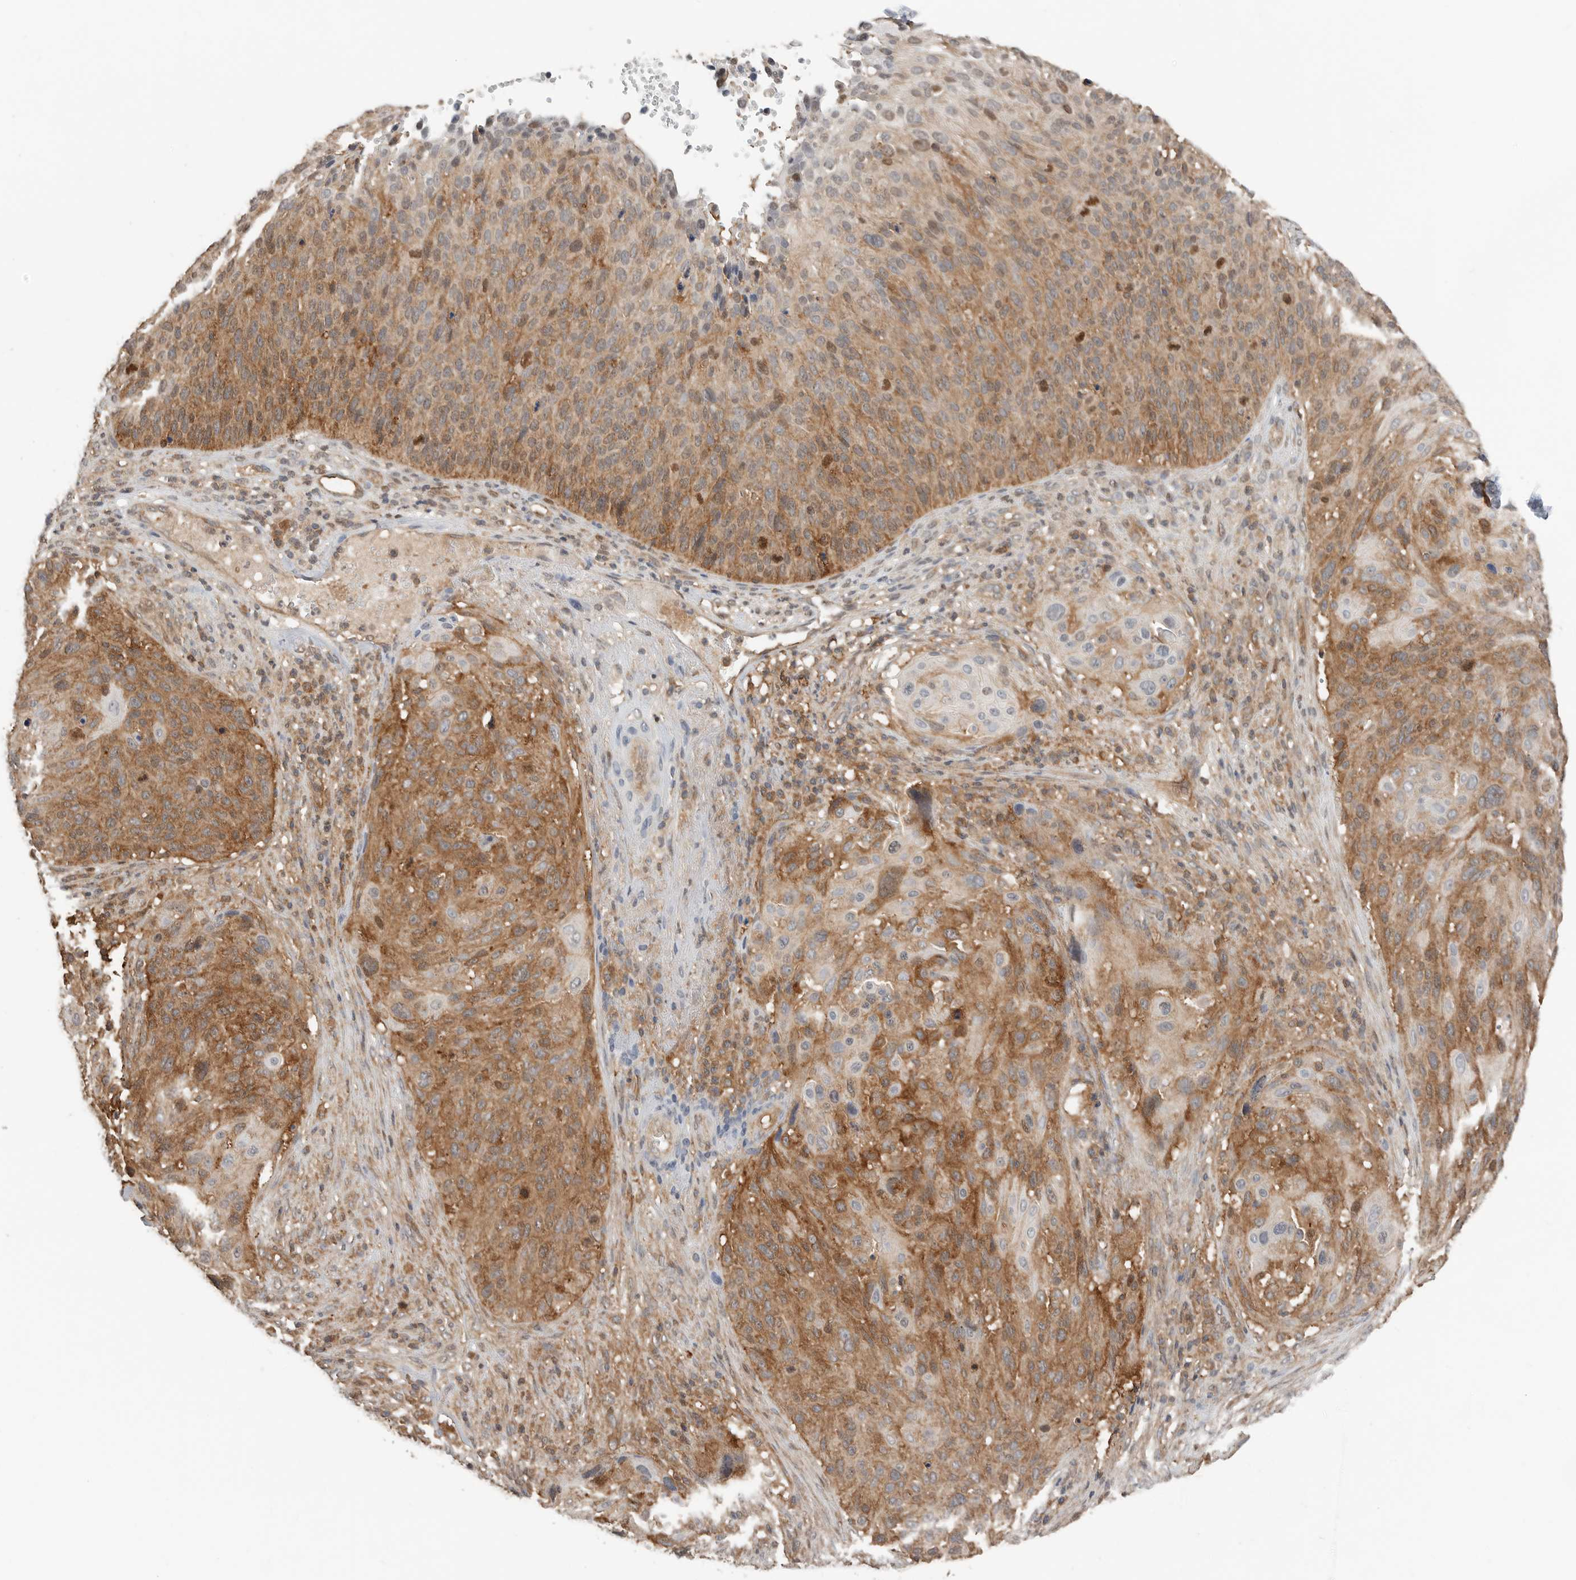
{"staining": {"intensity": "moderate", "quantity": "25%-75%", "location": "cytoplasmic/membranous"}, "tissue": "cervical cancer", "cell_type": "Tumor cells", "image_type": "cancer", "snomed": [{"axis": "morphology", "description": "Squamous cell carcinoma, NOS"}, {"axis": "topography", "description": "Cervix"}], "caption": "Immunohistochemical staining of cervical cancer (squamous cell carcinoma) exhibits medium levels of moderate cytoplasmic/membranous expression in about 25%-75% of tumor cells.", "gene": "XPNPEP1", "patient": {"sex": "female", "age": 74}}